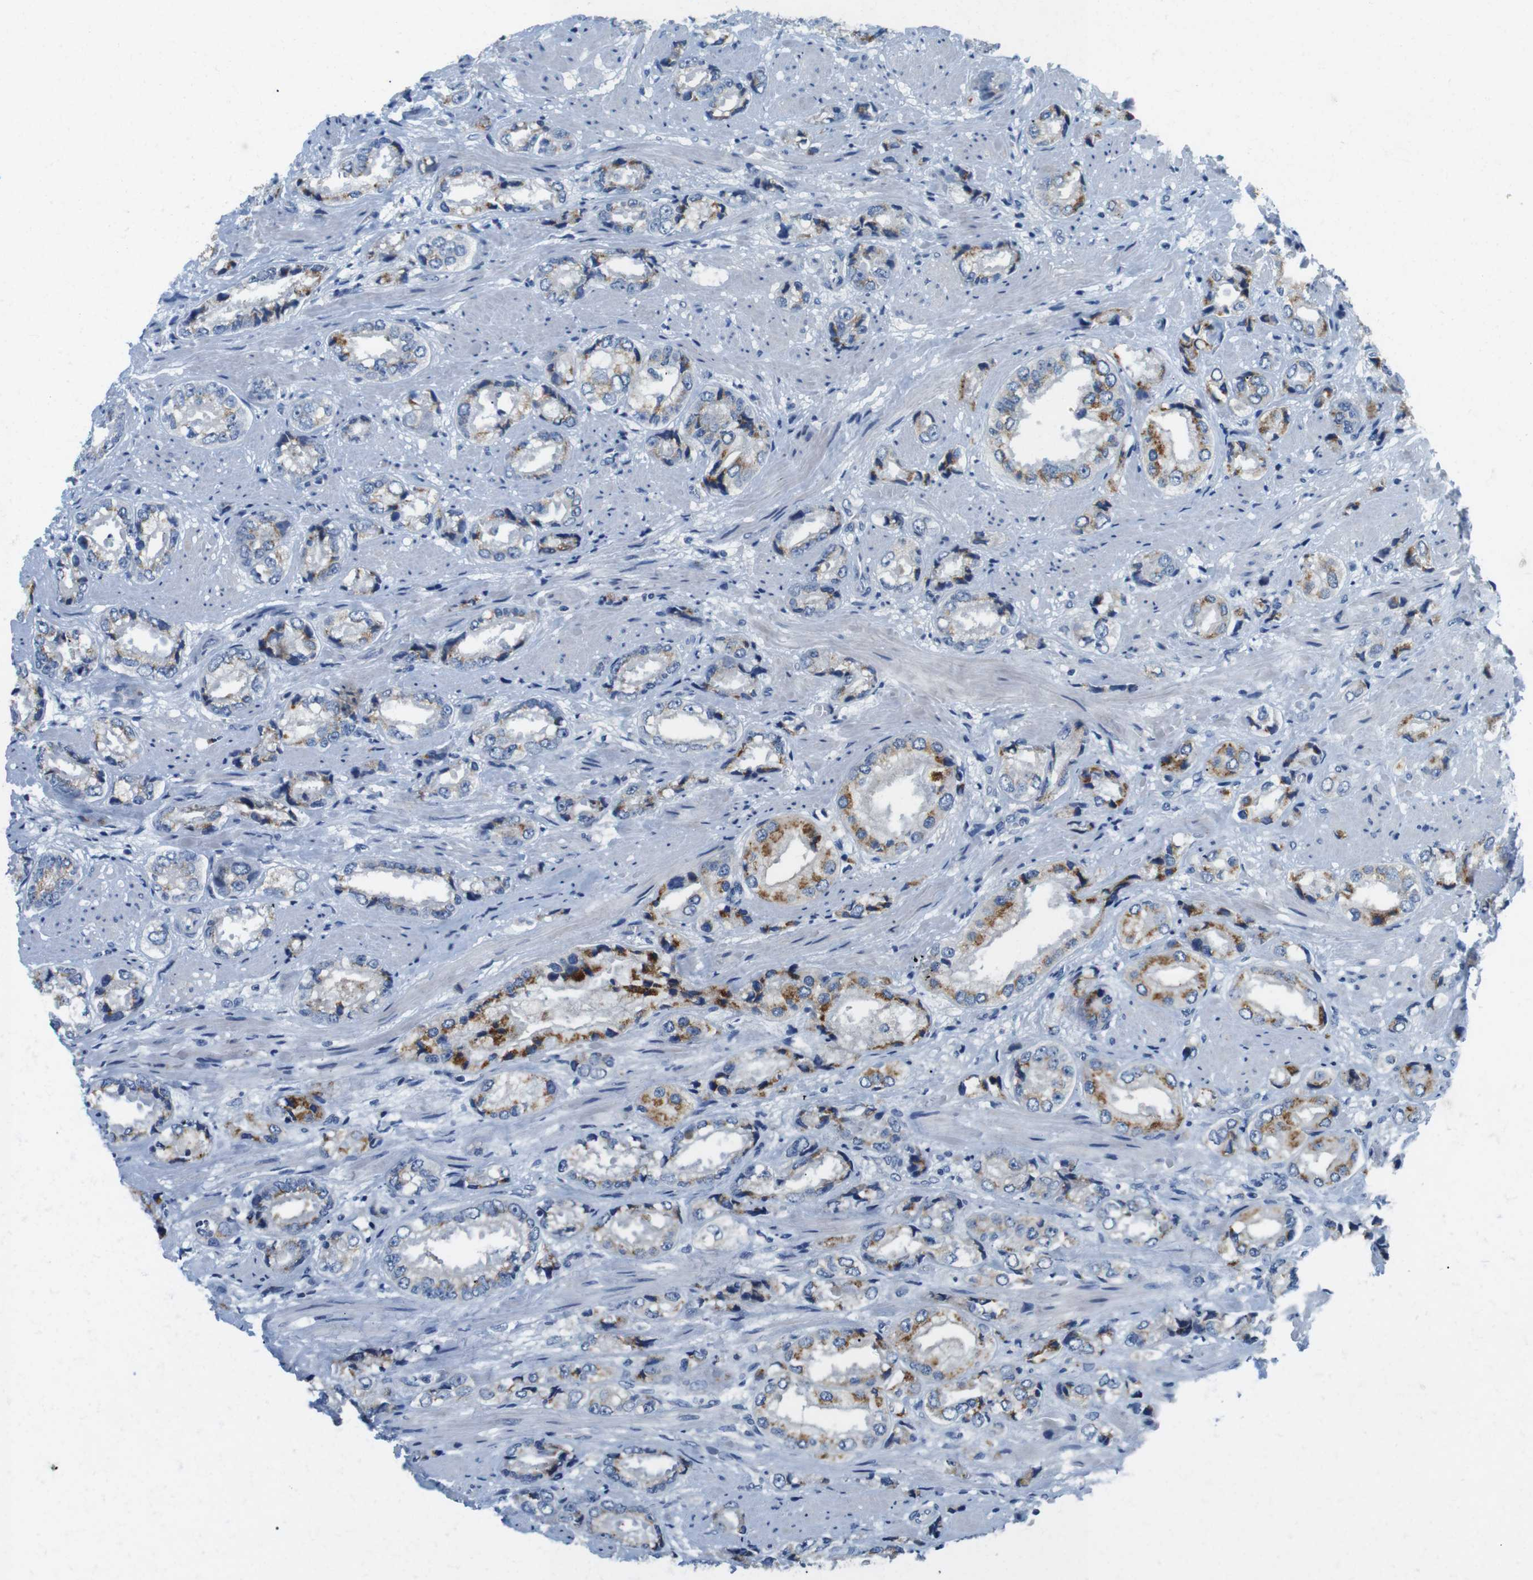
{"staining": {"intensity": "moderate", "quantity": "25%-75%", "location": "cytoplasmic/membranous"}, "tissue": "prostate cancer", "cell_type": "Tumor cells", "image_type": "cancer", "snomed": [{"axis": "morphology", "description": "Adenocarcinoma, High grade"}, {"axis": "topography", "description": "Prostate"}], "caption": "About 25%-75% of tumor cells in human prostate cancer demonstrate moderate cytoplasmic/membranous protein expression as visualized by brown immunohistochemical staining.", "gene": "GOLGA2", "patient": {"sex": "male", "age": 61}}